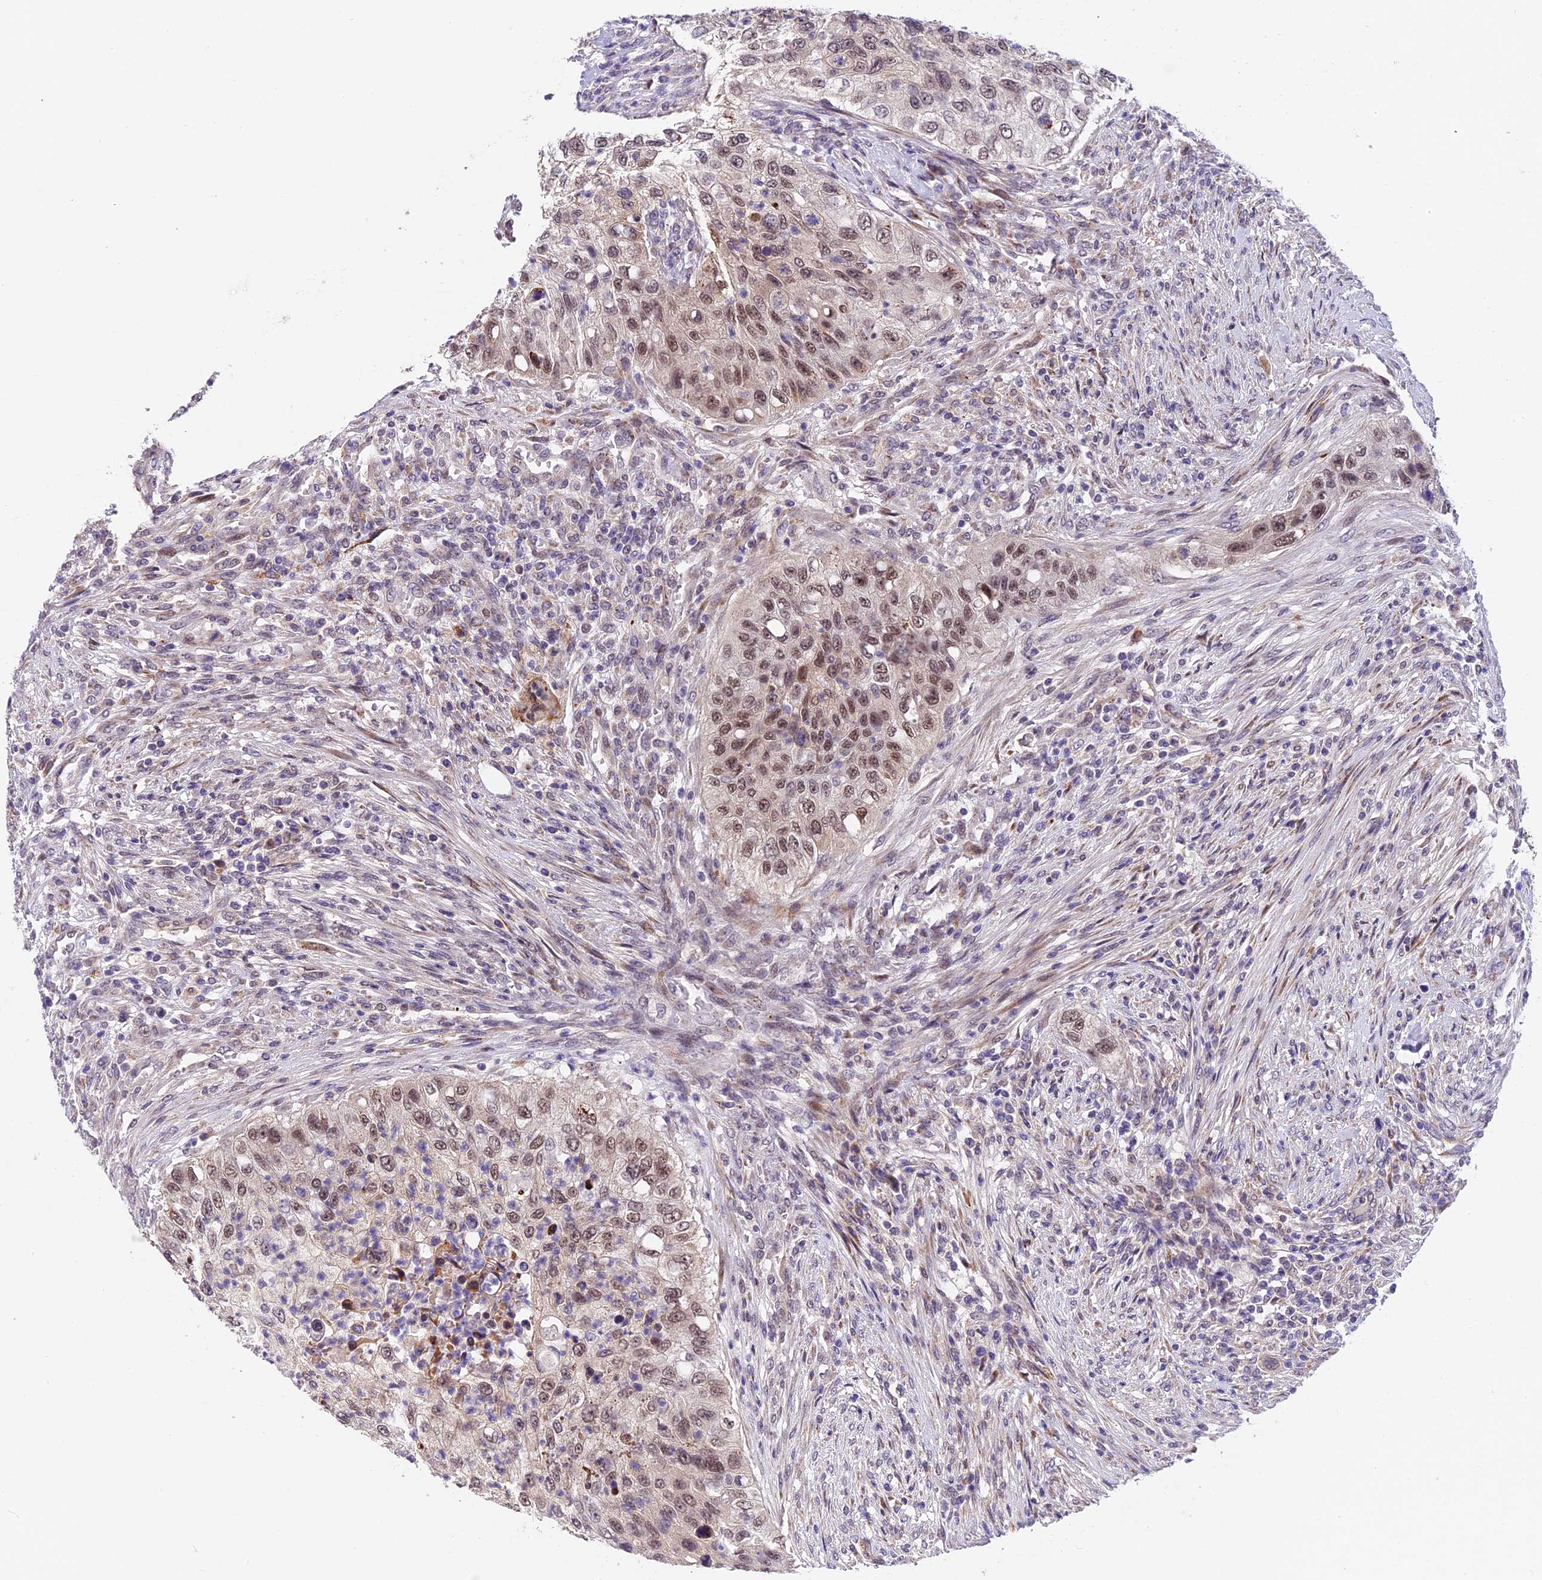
{"staining": {"intensity": "moderate", "quantity": ">75%", "location": "nuclear"}, "tissue": "urothelial cancer", "cell_type": "Tumor cells", "image_type": "cancer", "snomed": [{"axis": "morphology", "description": "Urothelial carcinoma, High grade"}, {"axis": "topography", "description": "Urinary bladder"}], "caption": "A micrograph of human urothelial cancer stained for a protein exhibits moderate nuclear brown staining in tumor cells.", "gene": "FBXO45", "patient": {"sex": "female", "age": 60}}